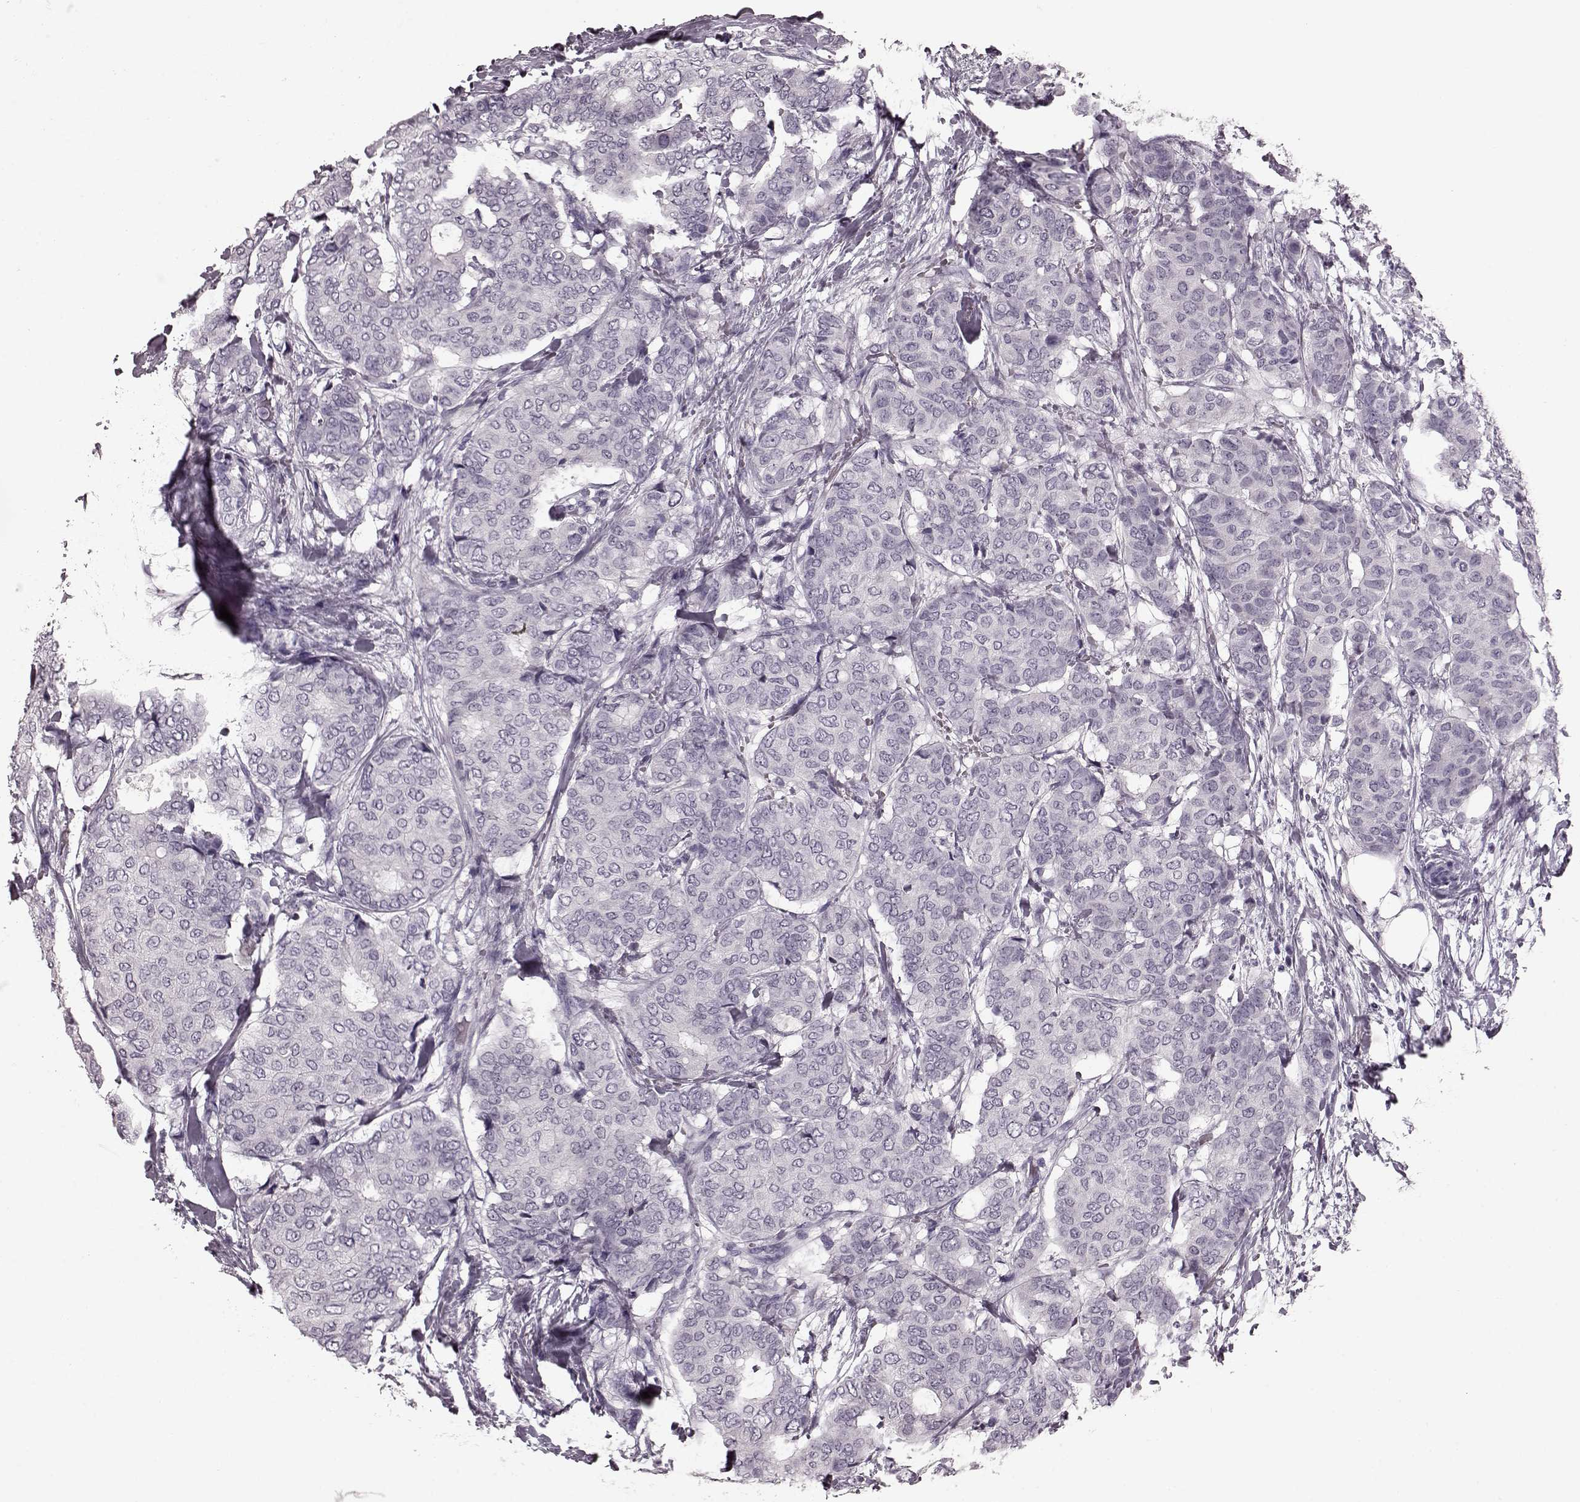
{"staining": {"intensity": "negative", "quantity": "none", "location": "none"}, "tissue": "breast cancer", "cell_type": "Tumor cells", "image_type": "cancer", "snomed": [{"axis": "morphology", "description": "Duct carcinoma"}, {"axis": "topography", "description": "Breast"}], "caption": "Protein analysis of breast cancer (invasive ductal carcinoma) exhibits no significant expression in tumor cells. Brightfield microscopy of immunohistochemistry (IHC) stained with DAB (brown) and hematoxylin (blue), captured at high magnification.", "gene": "CST7", "patient": {"sex": "female", "age": 75}}